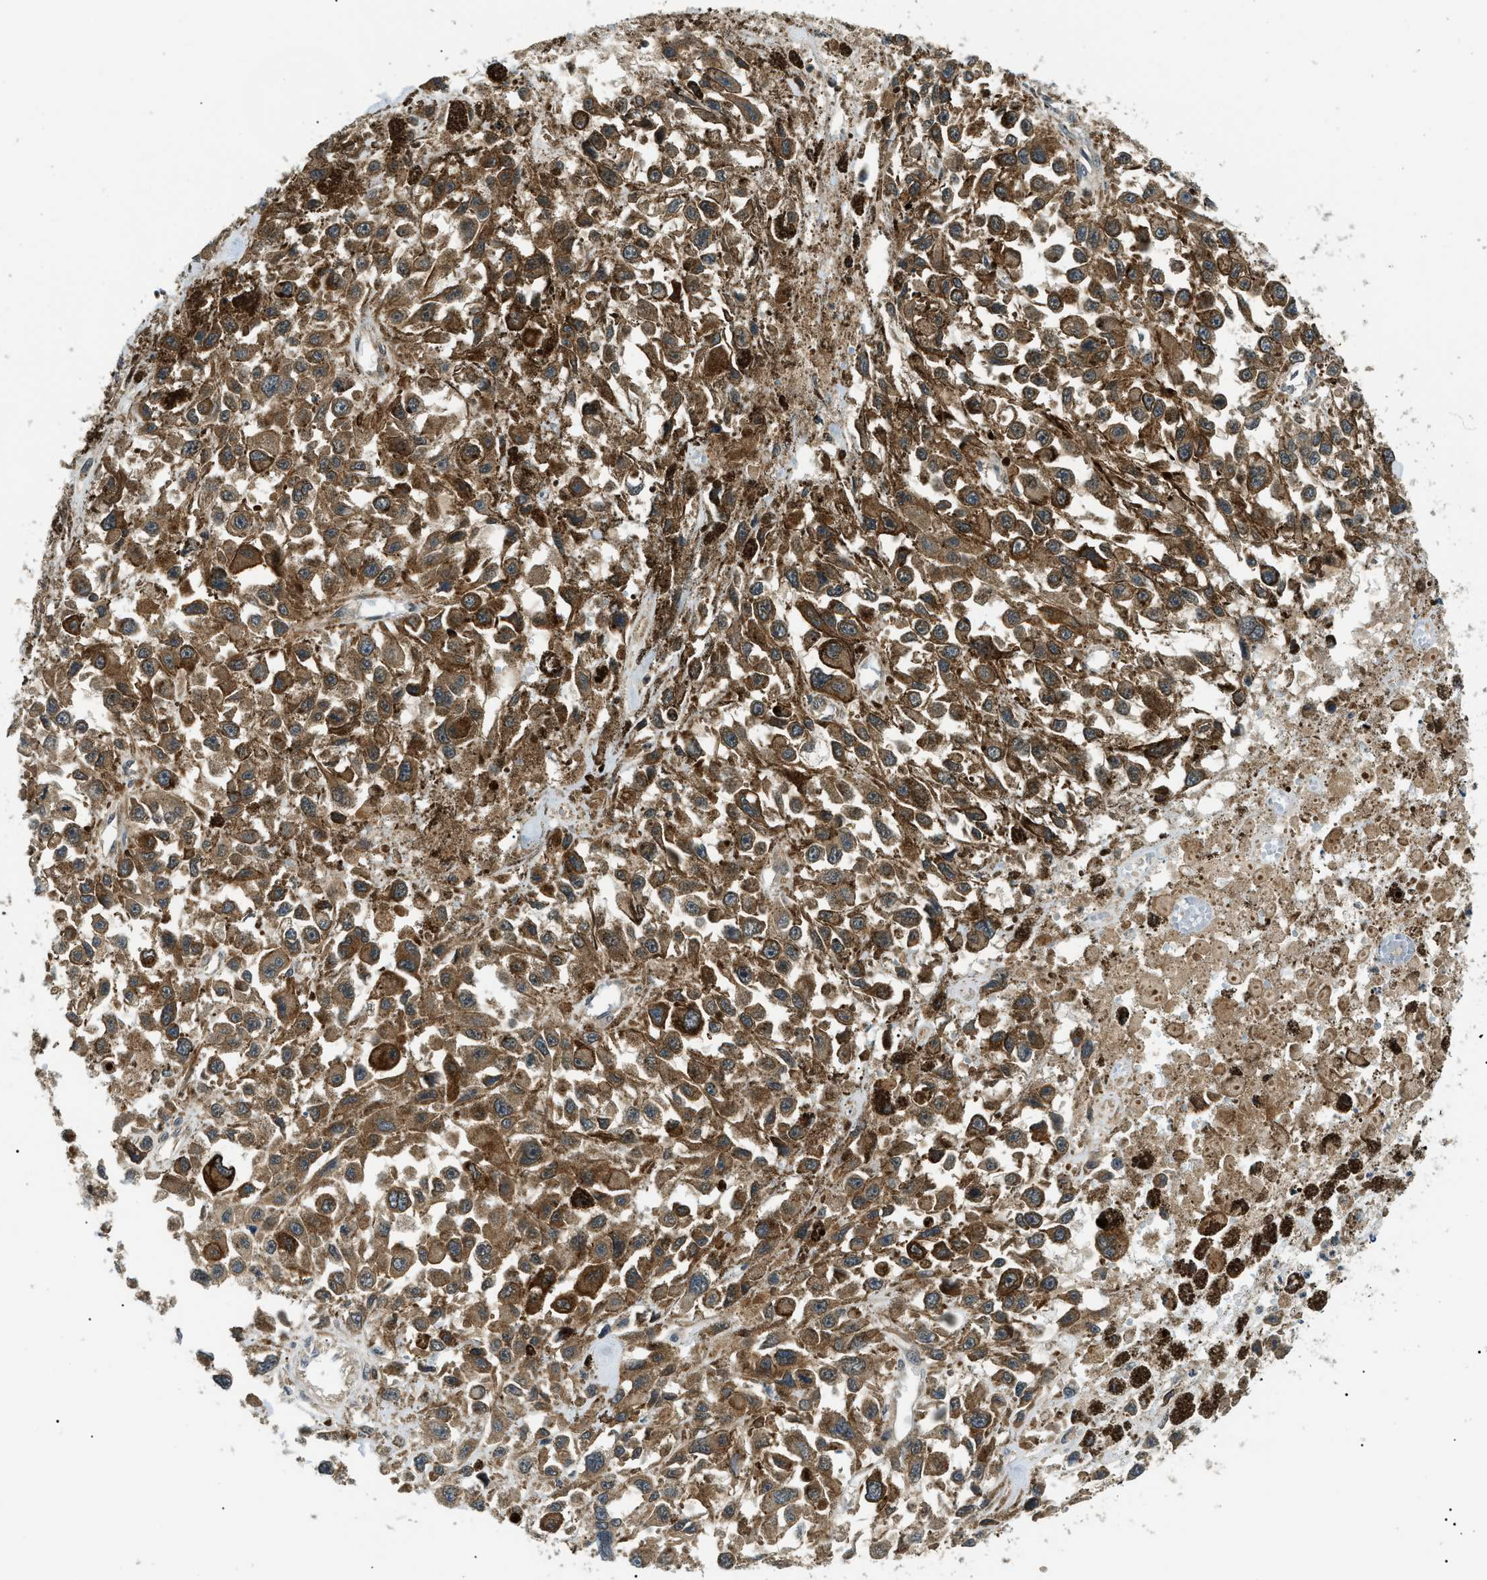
{"staining": {"intensity": "moderate", "quantity": ">75%", "location": "cytoplasmic/membranous"}, "tissue": "melanoma", "cell_type": "Tumor cells", "image_type": "cancer", "snomed": [{"axis": "morphology", "description": "Malignant melanoma, Metastatic site"}, {"axis": "topography", "description": "Lymph node"}], "caption": "Moderate cytoplasmic/membranous positivity is present in approximately >75% of tumor cells in melanoma. Immunohistochemistry (ihc) stains the protein in brown and the nuclei are stained blue.", "gene": "ATP6AP1", "patient": {"sex": "male", "age": 59}}